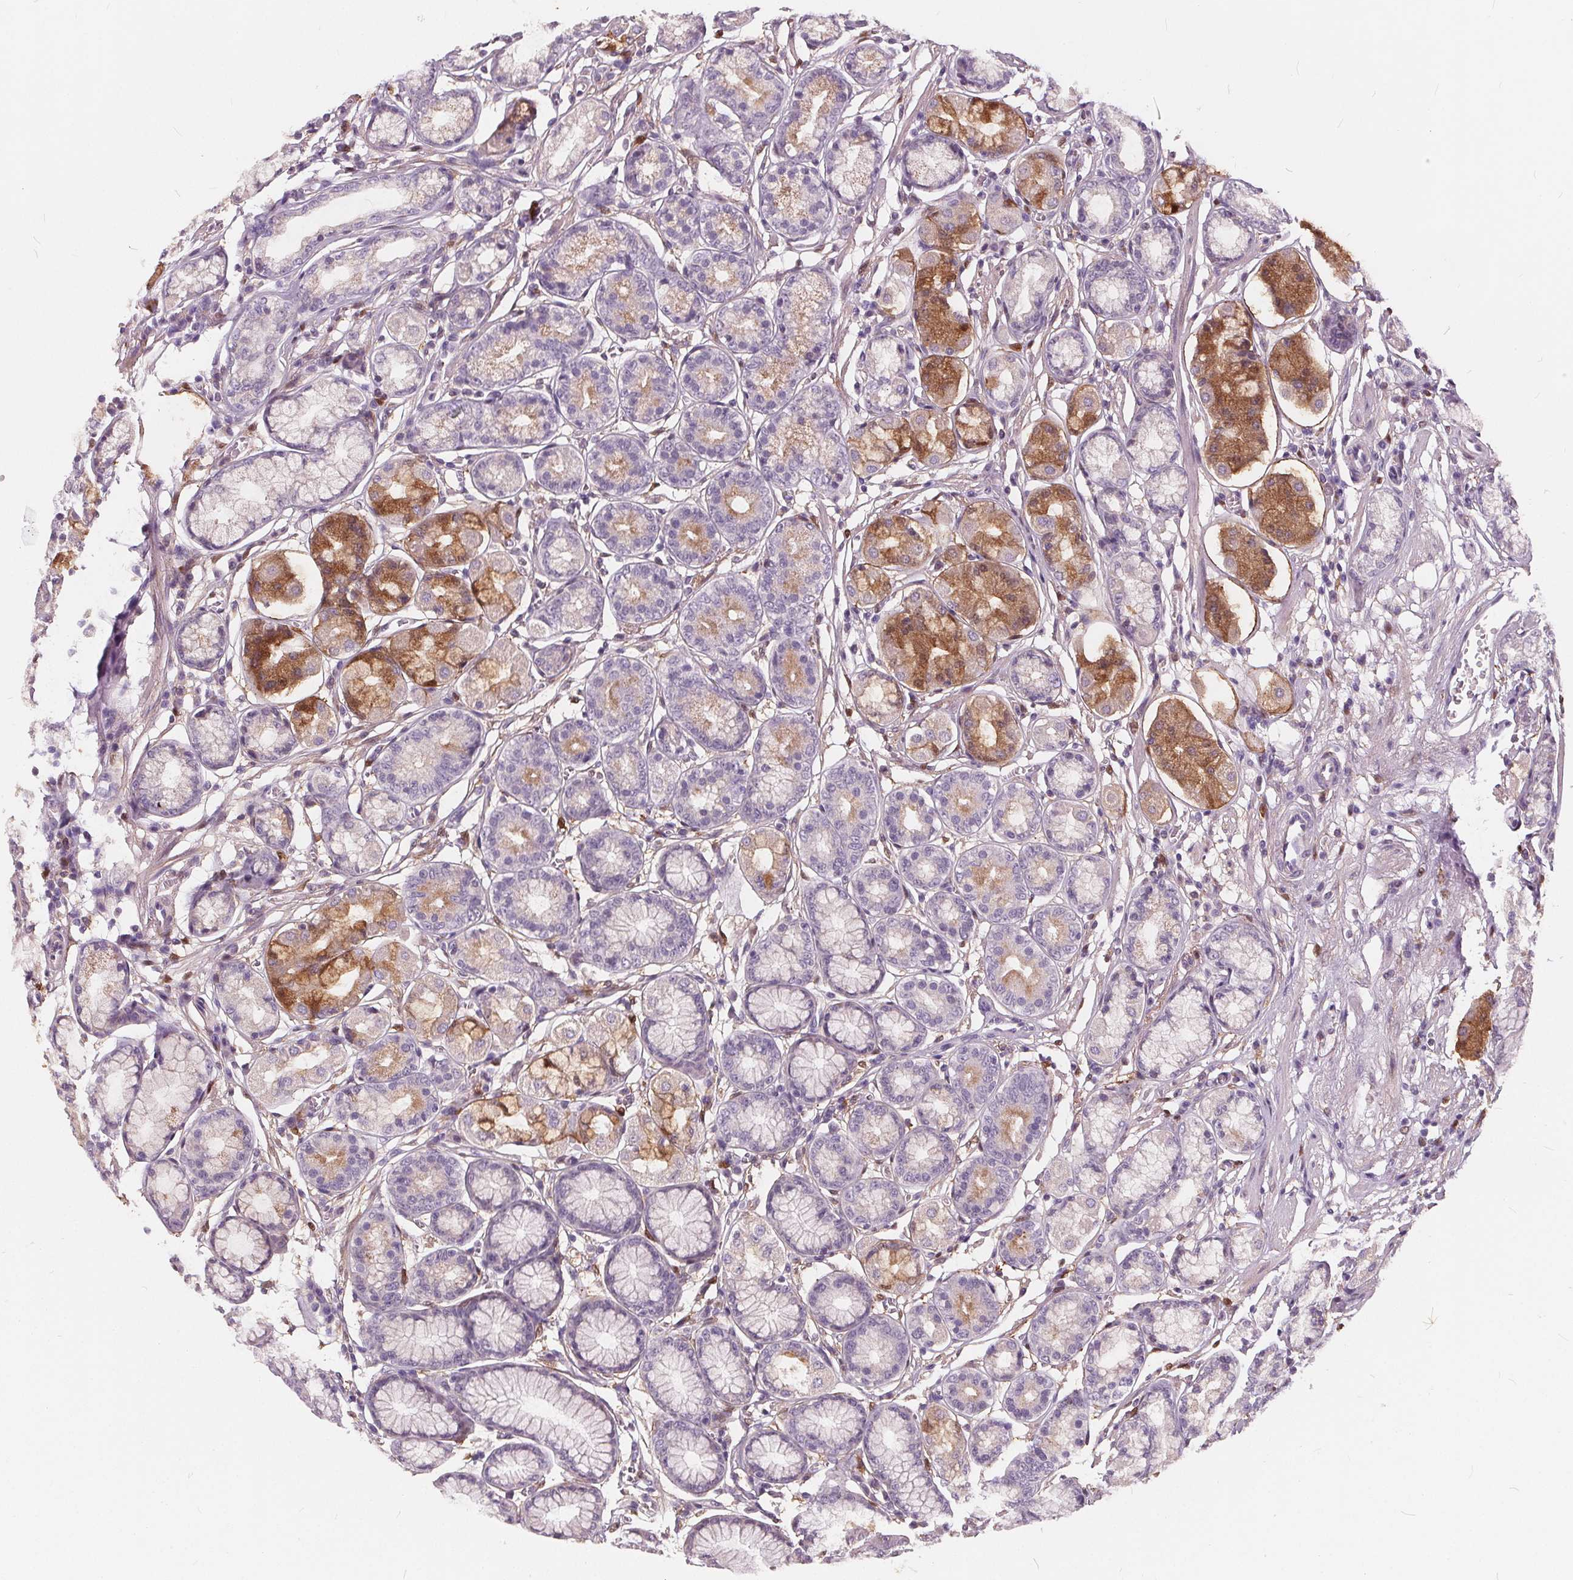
{"staining": {"intensity": "moderate", "quantity": "<25%", "location": "cytoplasmic/membranous"}, "tissue": "stomach", "cell_type": "Glandular cells", "image_type": "normal", "snomed": [{"axis": "morphology", "description": "Normal tissue, NOS"}, {"axis": "topography", "description": "Stomach"}, {"axis": "topography", "description": "Stomach, lower"}], "caption": "Human stomach stained for a protein (brown) reveals moderate cytoplasmic/membranous positive staining in about <25% of glandular cells.", "gene": "HAAO", "patient": {"sex": "male", "age": 76}}